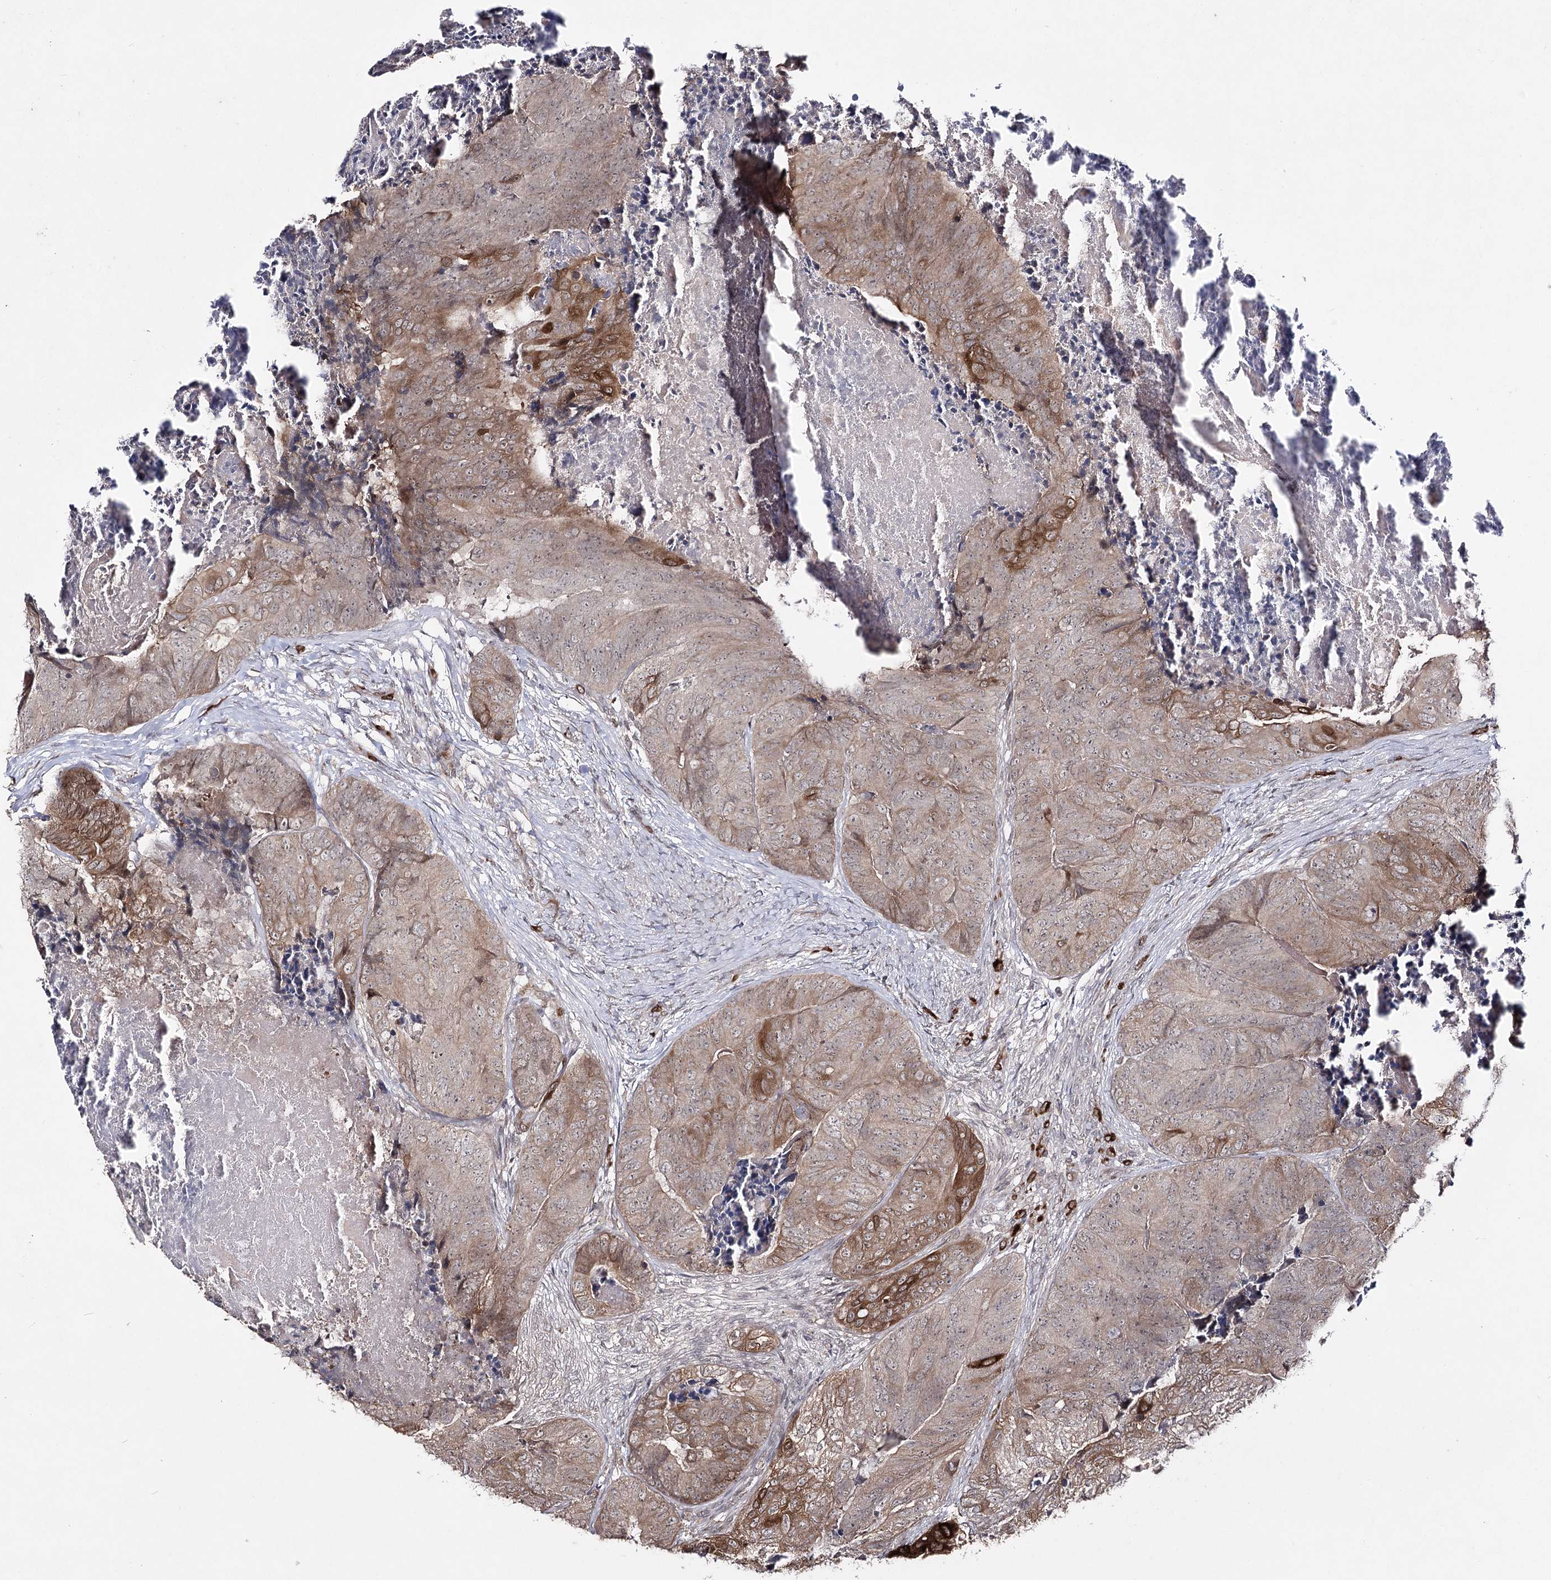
{"staining": {"intensity": "strong", "quantity": "25%-75%", "location": "cytoplasmic/membranous"}, "tissue": "colorectal cancer", "cell_type": "Tumor cells", "image_type": "cancer", "snomed": [{"axis": "morphology", "description": "Adenocarcinoma, NOS"}, {"axis": "topography", "description": "Colon"}], "caption": "An image showing strong cytoplasmic/membranous expression in about 25%-75% of tumor cells in adenocarcinoma (colorectal), as visualized by brown immunohistochemical staining.", "gene": "HSD11B2", "patient": {"sex": "female", "age": 67}}